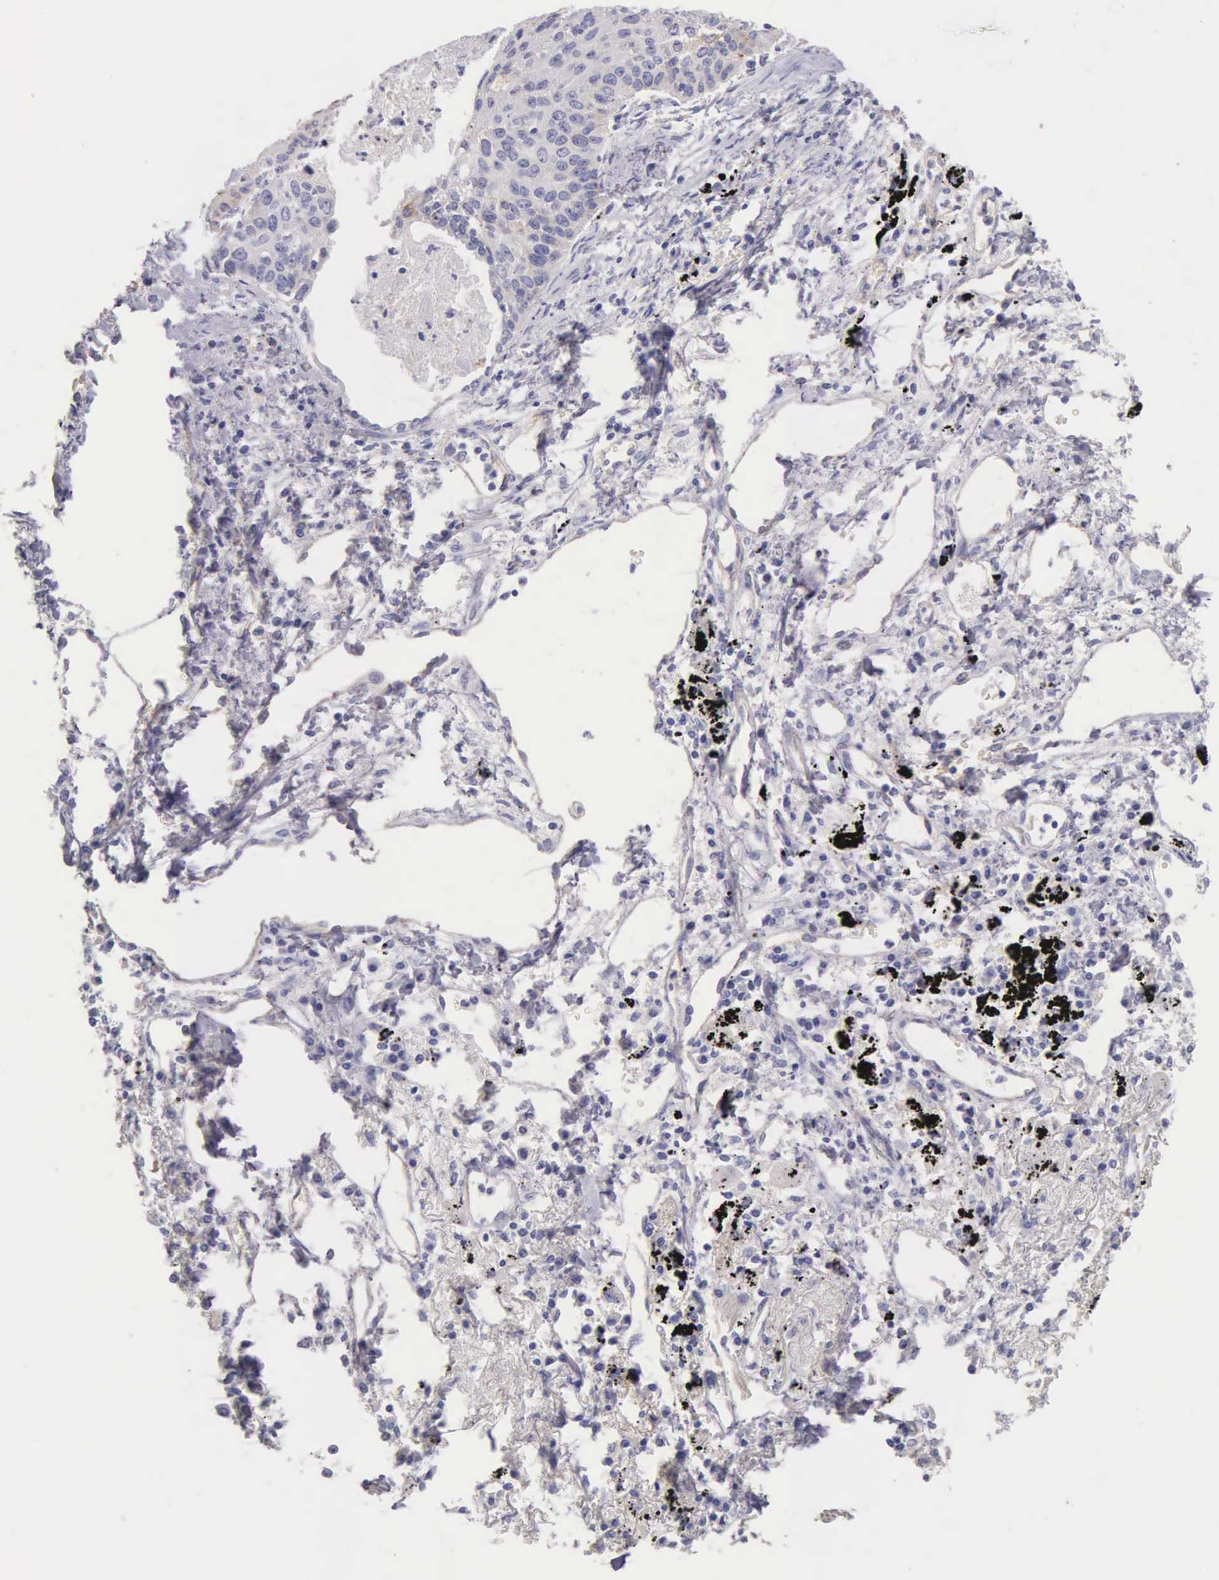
{"staining": {"intensity": "weak", "quantity": "<25%", "location": "cytoplasmic/membranous"}, "tissue": "lung cancer", "cell_type": "Tumor cells", "image_type": "cancer", "snomed": [{"axis": "morphology", "description": "Squamous cell carcinoma, NOS"}, {"axis": "topography", "description": "Lung"}], "caption": "Lung cancer (squamous cell carcinoma) was stained to show a protein in brown. There is no significant expression in tumor cells.", "gene": "APP", "patient": {"sex": "male", "age": 71}}